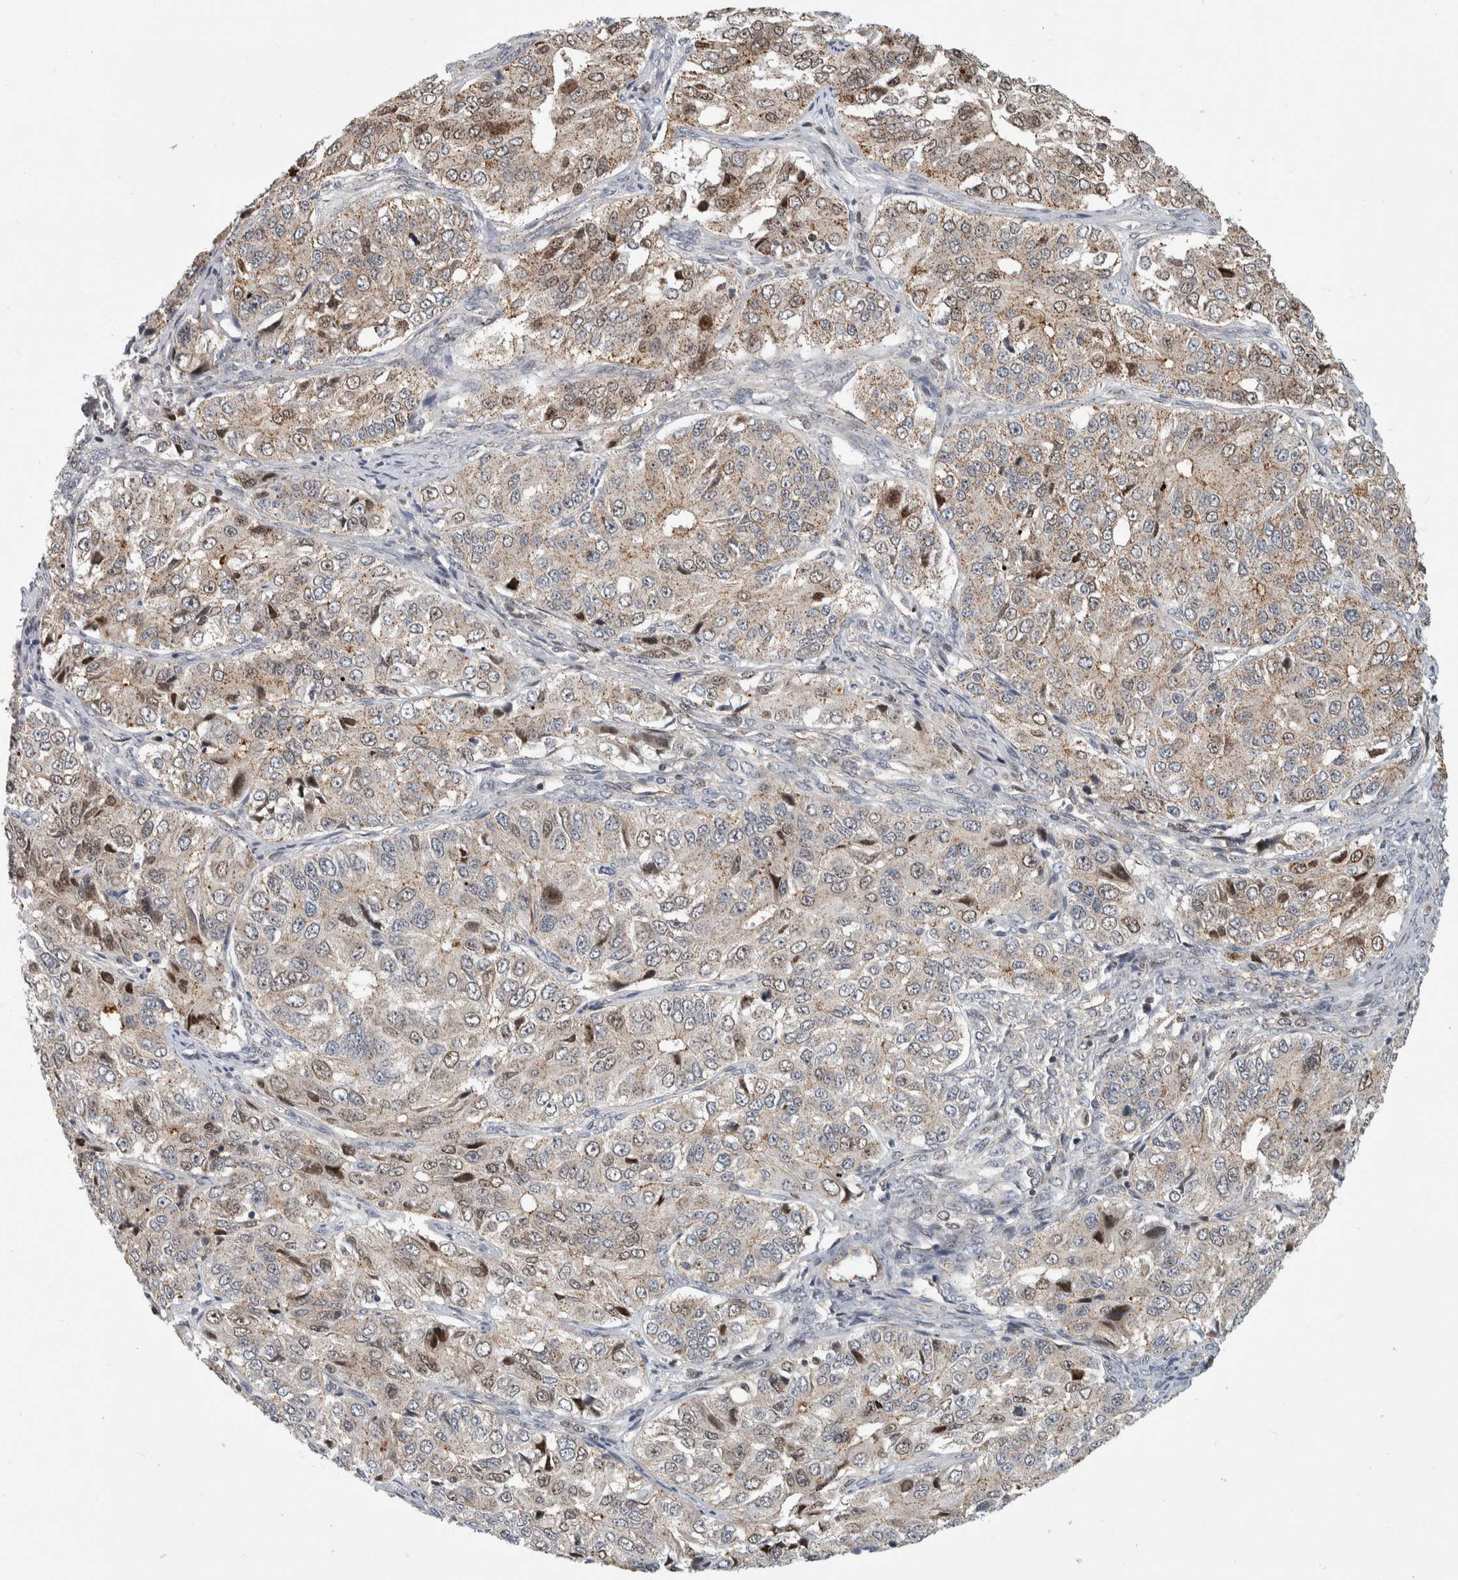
{"staining": {"intensity": "weak", "quantity": ">75%", "location": "cytoplasmic/membranous"}, "tissue": "ovarian cancer", "cell_type": "Tumor cells", "image_type": "cancer", "snomed": [{"axis": "morphology", "description": "Carcinoma, endometroid"}, {"axis": "topography", "description": "Ovary"}], "caption": "The immunohistochemical stain highlights weak cytoplasmic/membranous staining in tumor cells of ovarian endometroid carcinoma tissue.", "gene": "MSL1", "patient": {"sex": "female", "age": 51}}